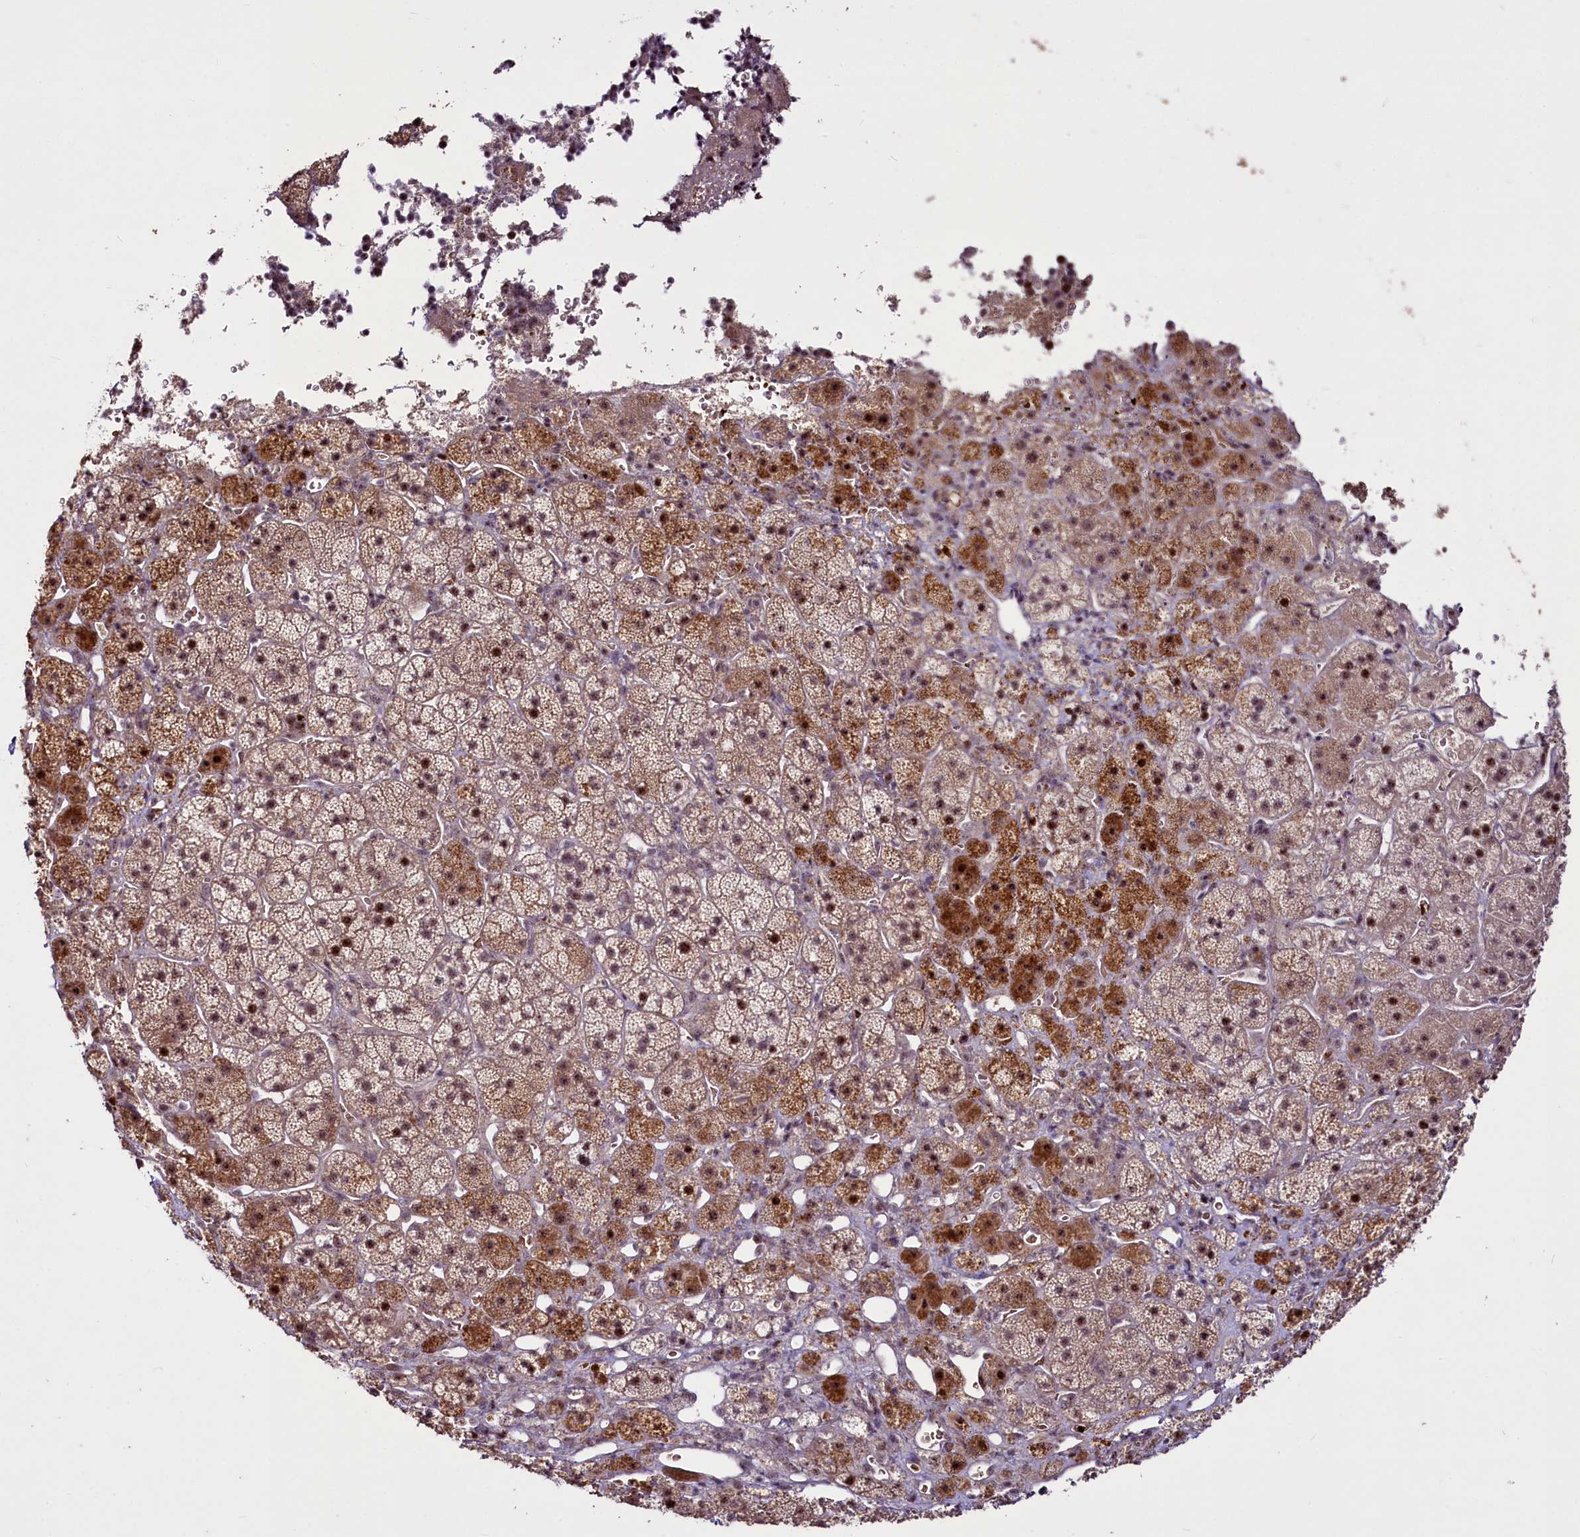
{"staining": {"intensity": "moderate", "quantity": "25%-75%", "location": "cytoplasmic/membranous,nuclear"}, "tissue": "adrenal gland", "cell_type": "Glandular cells", "image_type": "normal", "snomed": [{"axis": "morphology", "description": "Normal tissue, NOS"}, {"axis": "topography", "description": "Adrenal gland"}], "caption": "Protein expression analysis of benign human adrenal gland reveals moderate cytoplasmic/membranous,nuclear expression in about 25%-75% of glandular cells. (Stains: DAB in brown, nuclei in blue, Microscopy: brightfield microscopy at high magnification).", "gene": "SUSD3", "patient": {"sex": "female", "age": 44}}